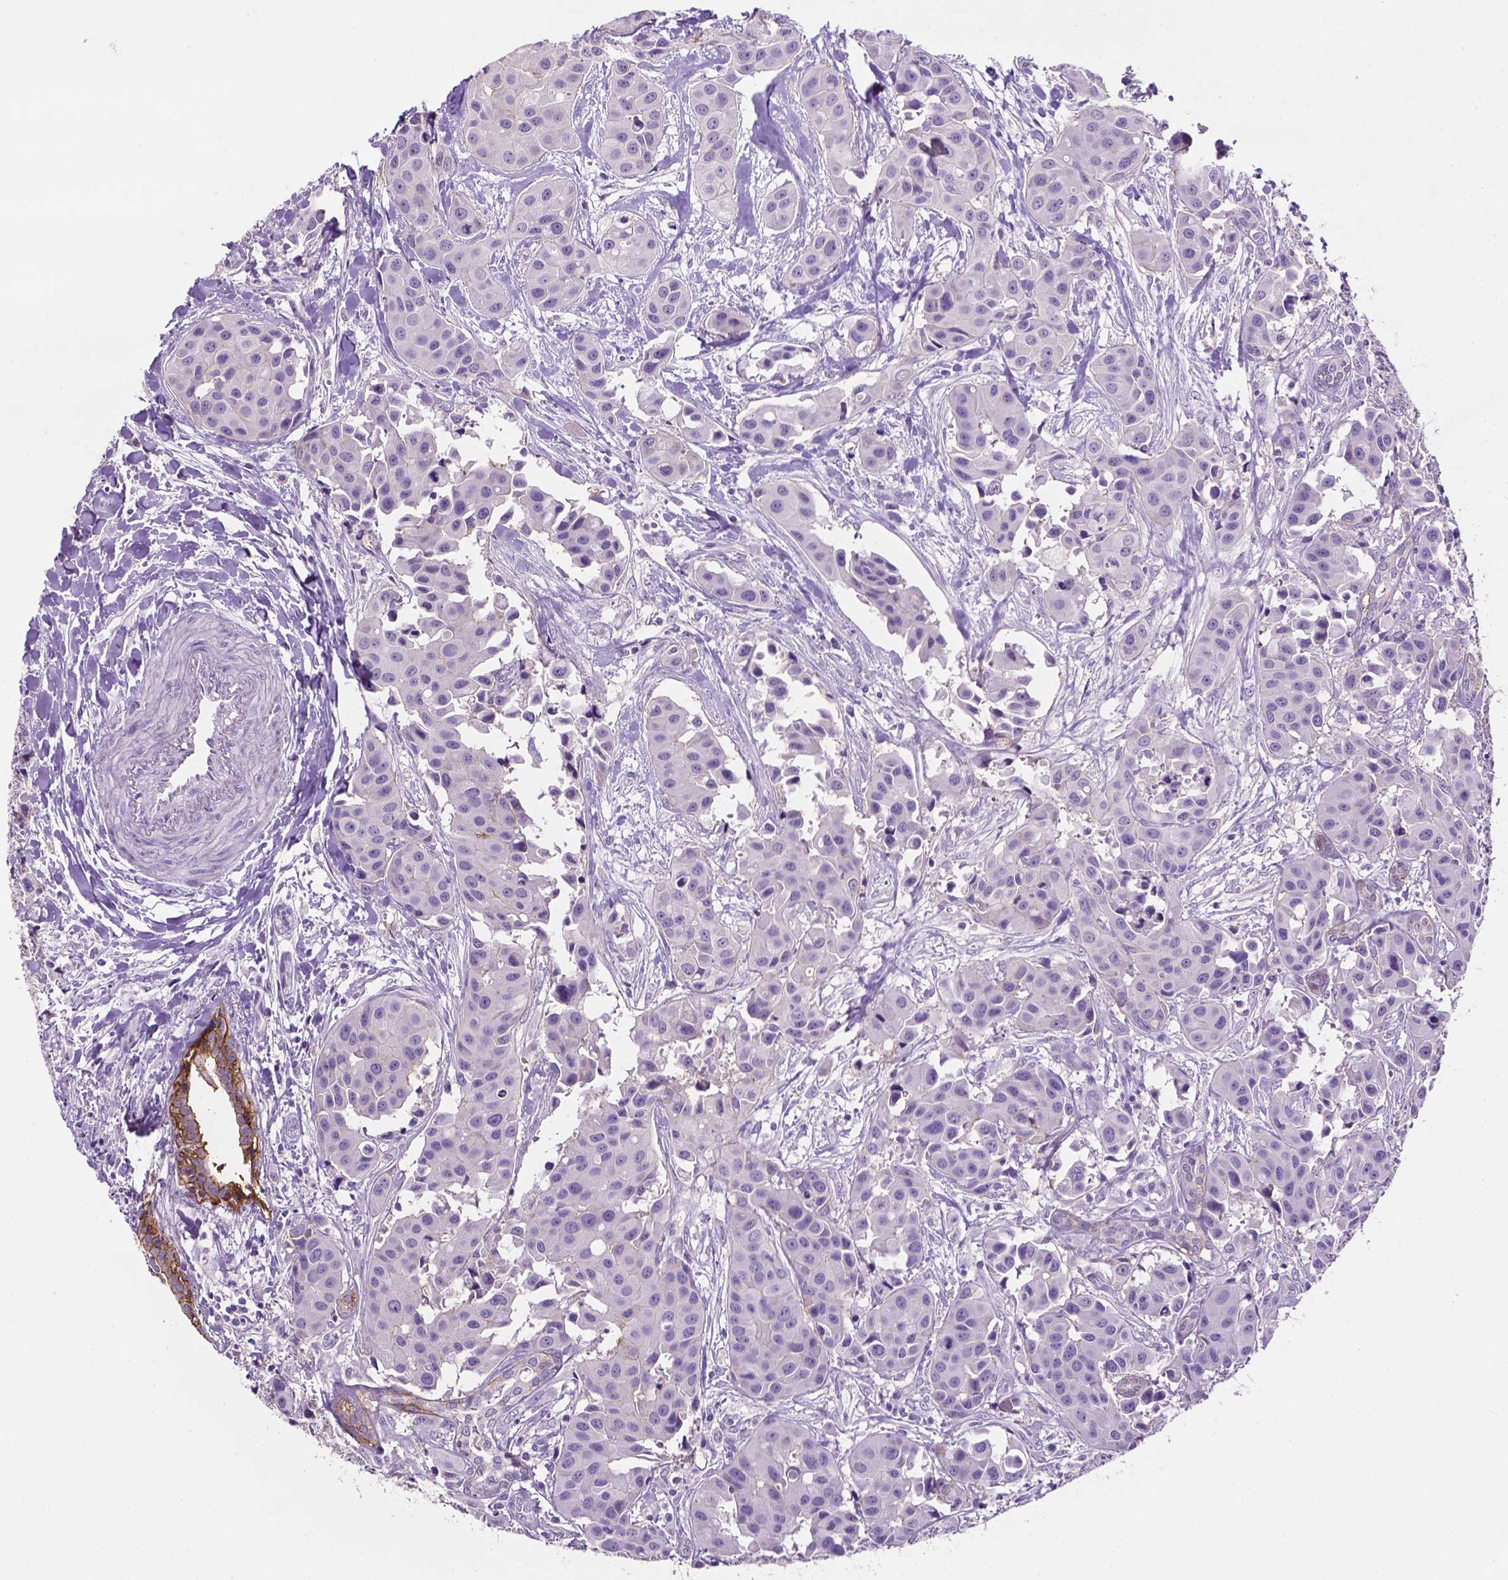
{"staining": {"intensity": "negative", "quantity": "none", "location": "none"}, "tissue": "head and neck cancer", "cell_type": "Tumor cells", "image_type": "cancer", "snomed": [{"axis": "morphology", "description": "Adenocarcinoma, NOS"}, {"axis": "topography", "description": "Head-Neck"}], "caption": "This is an immunohistochemistry histopathology image of adenocarcinoma (head and neck). There is no staining in tumor cells.", "gene": "TACSTD2", "patient": {"sex": "male", "age": 76}}